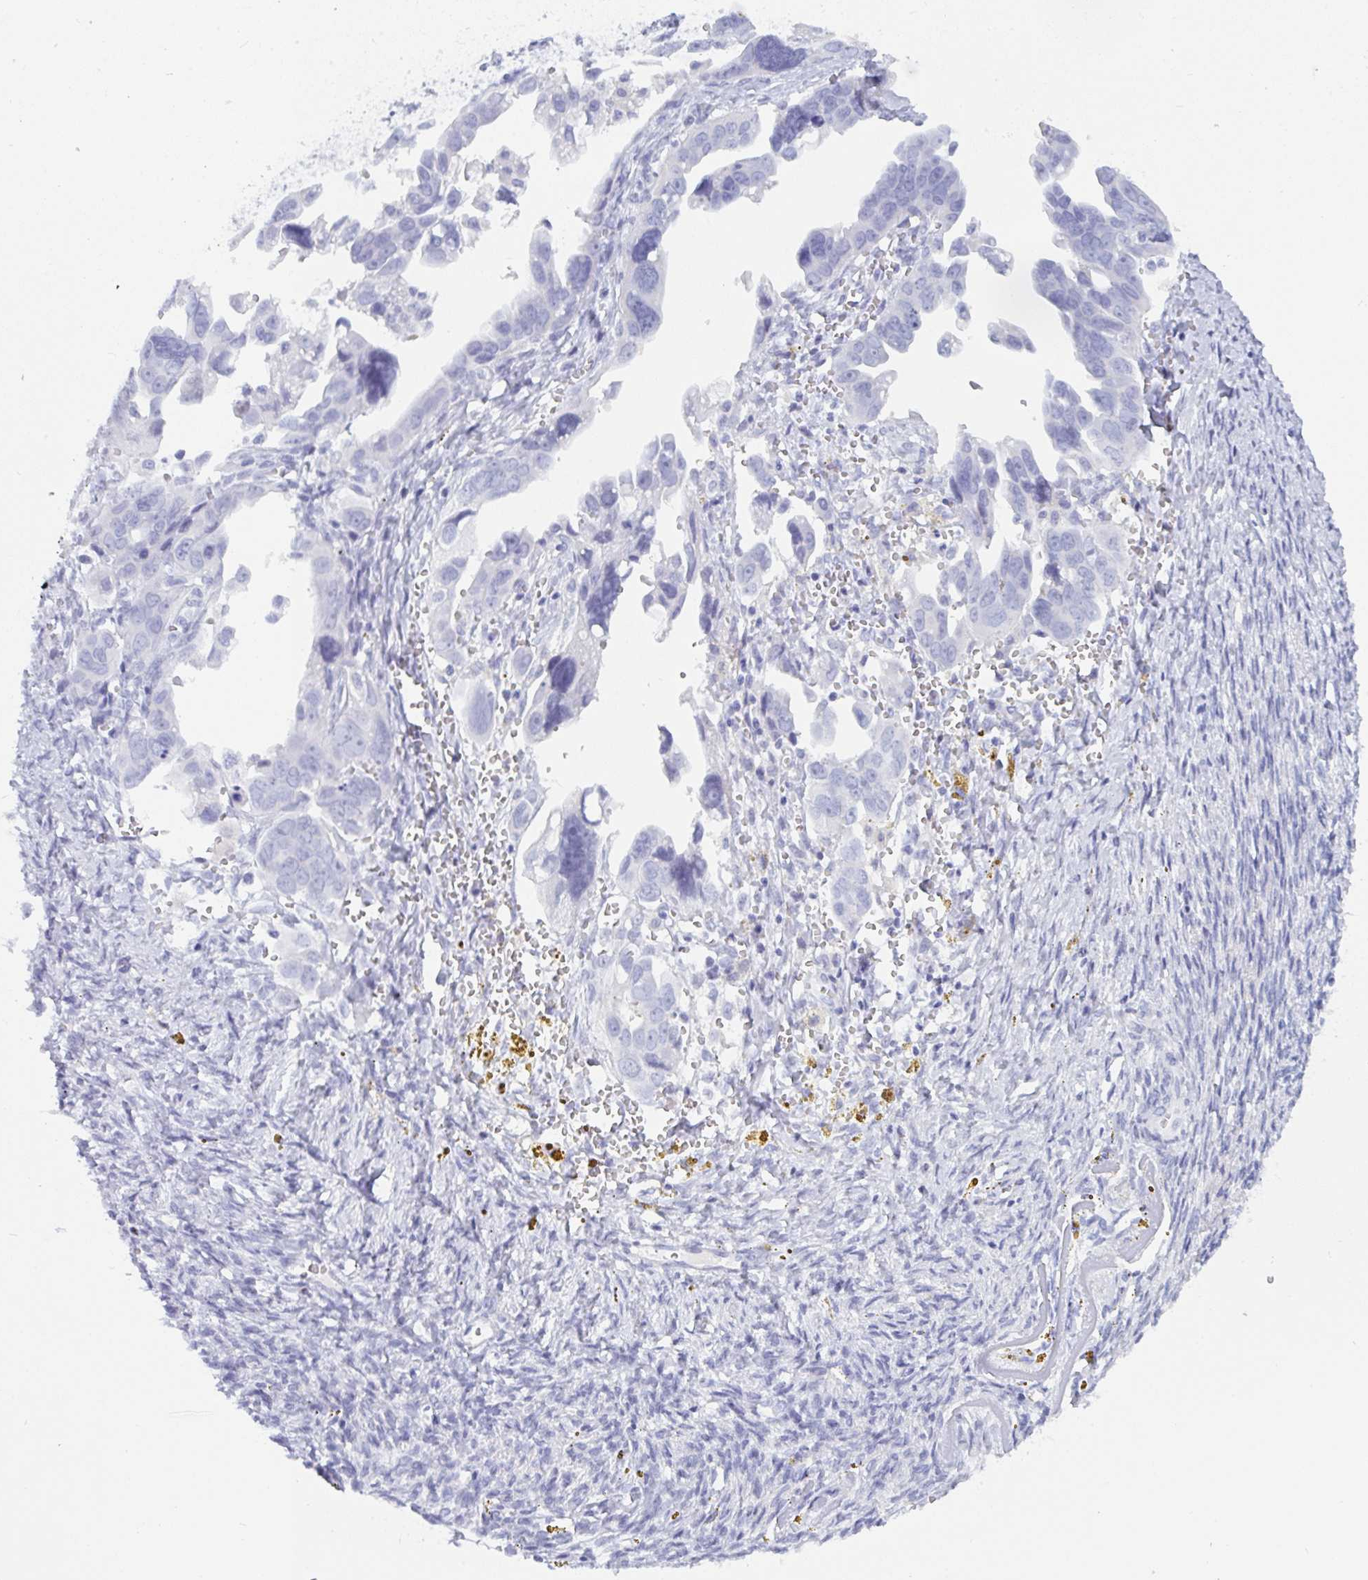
{"staining": {"intensity": "negative", "quantity": "none", "location": "none"}, "tissue": "ovarian cancer", "cell_type": "Tumor cells", "image_type": "cancer", "snomed": [{"axis": "morphology", "description": "Cystadenocarcinoma, serous, NOS"}, {"axis": "topography", "description": "Ovary"}], "caption": "Human ovarian cancer stained for a protein using immunohistochemistry (IHC) exhibits no expression in tumor cells.", "gene": "PRDM9", "patient": {"sex": "female", "age": 59}}